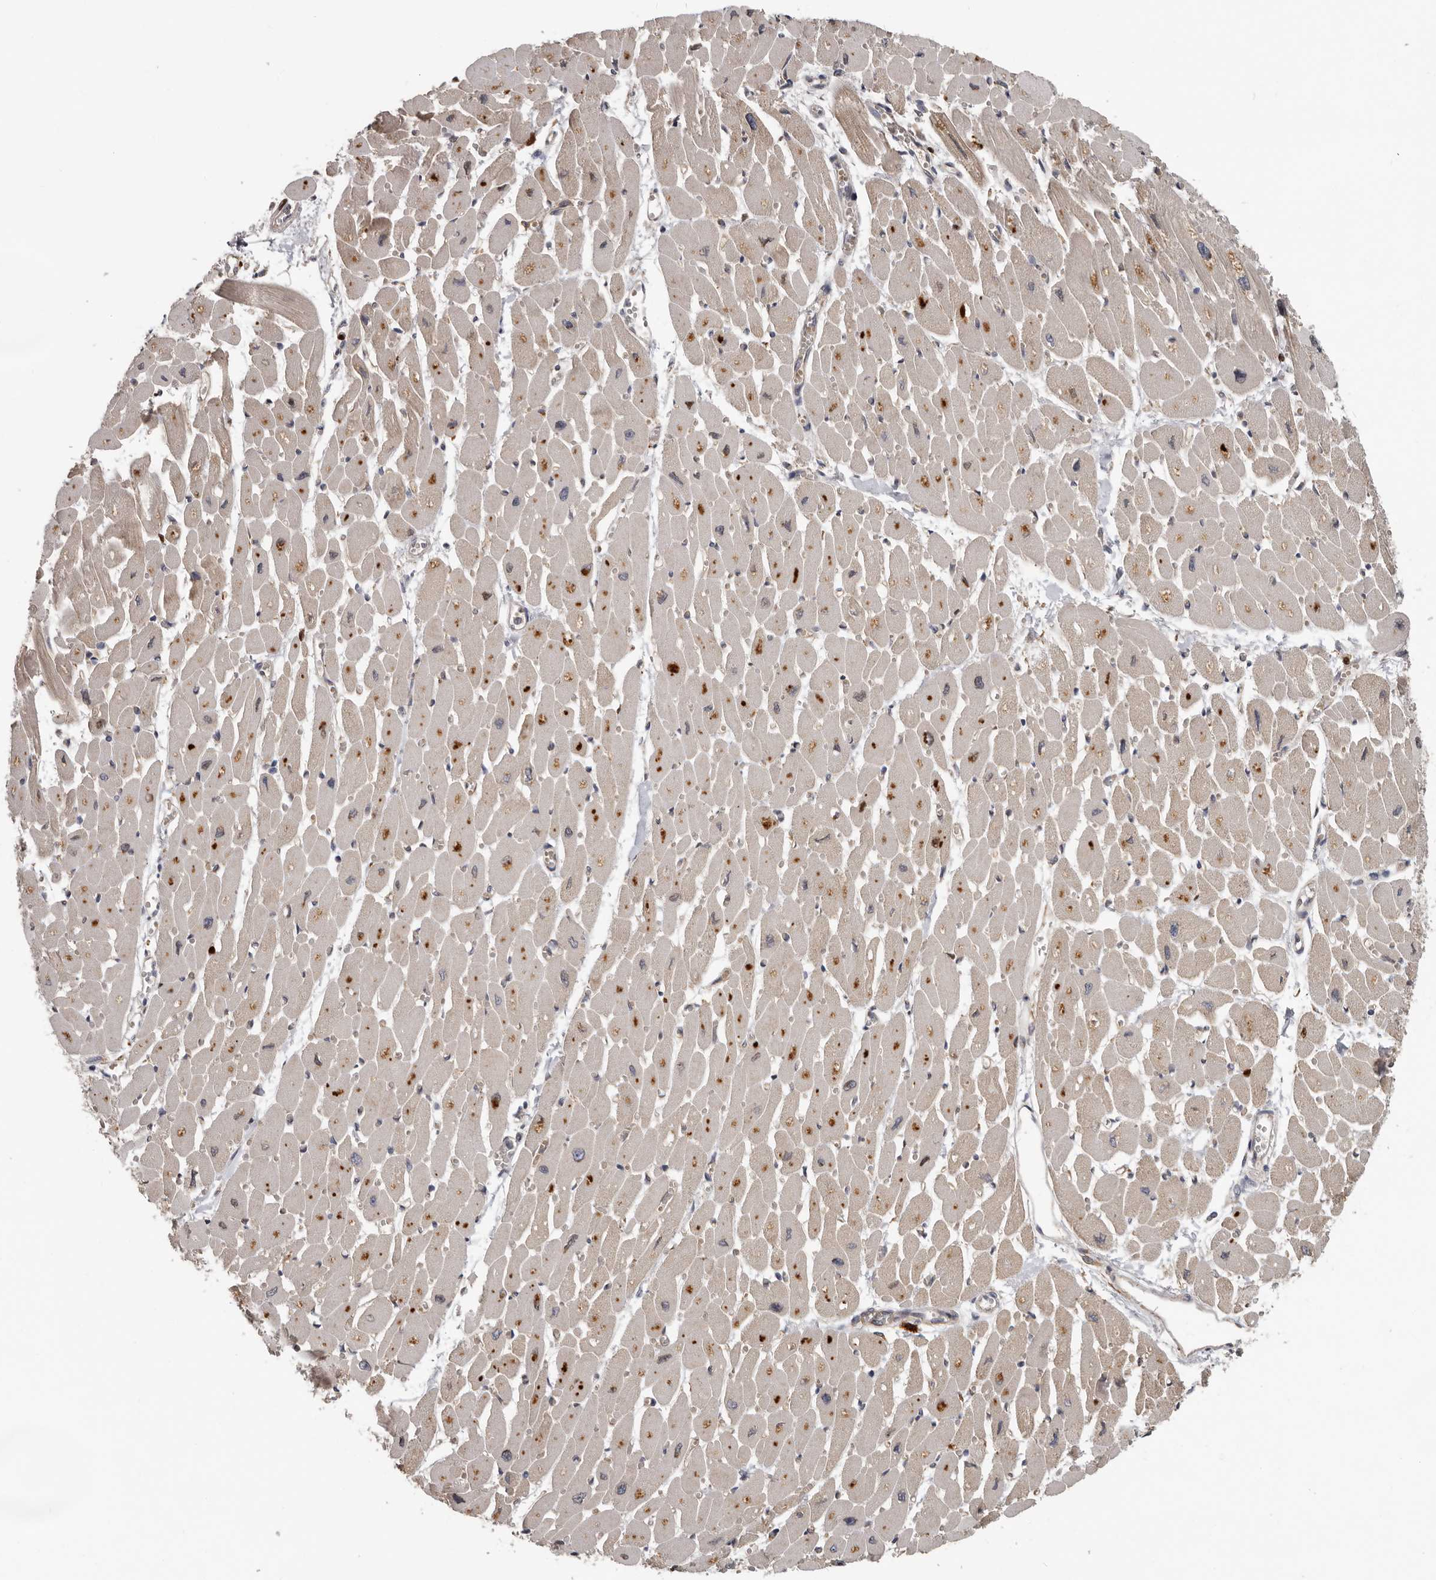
{"staining": {"intensity": "moderate", "quantity": ">75%", "location": "cytoplasmic/membranous"}, "tissue": "heart muscle", "cell_type": "Cardiomyocytes", "image_type": "normal", "snomed": [{"axis": "morphology", "description": "Normal tissue, NOS"}, {"axis": "topography", "description": "Heart"}], "caption": "A photomicrograph of heart muscle stained for a protein reveals moderate cytoplasmic/membranous brown staining in cardiomyocytes. (DAB (3,3'-diaminobenzidine) = brown stain, brightfield microscopy at high magnification).", "gene": "MTF1", "patient": {"sex": "female", "age": 54}}